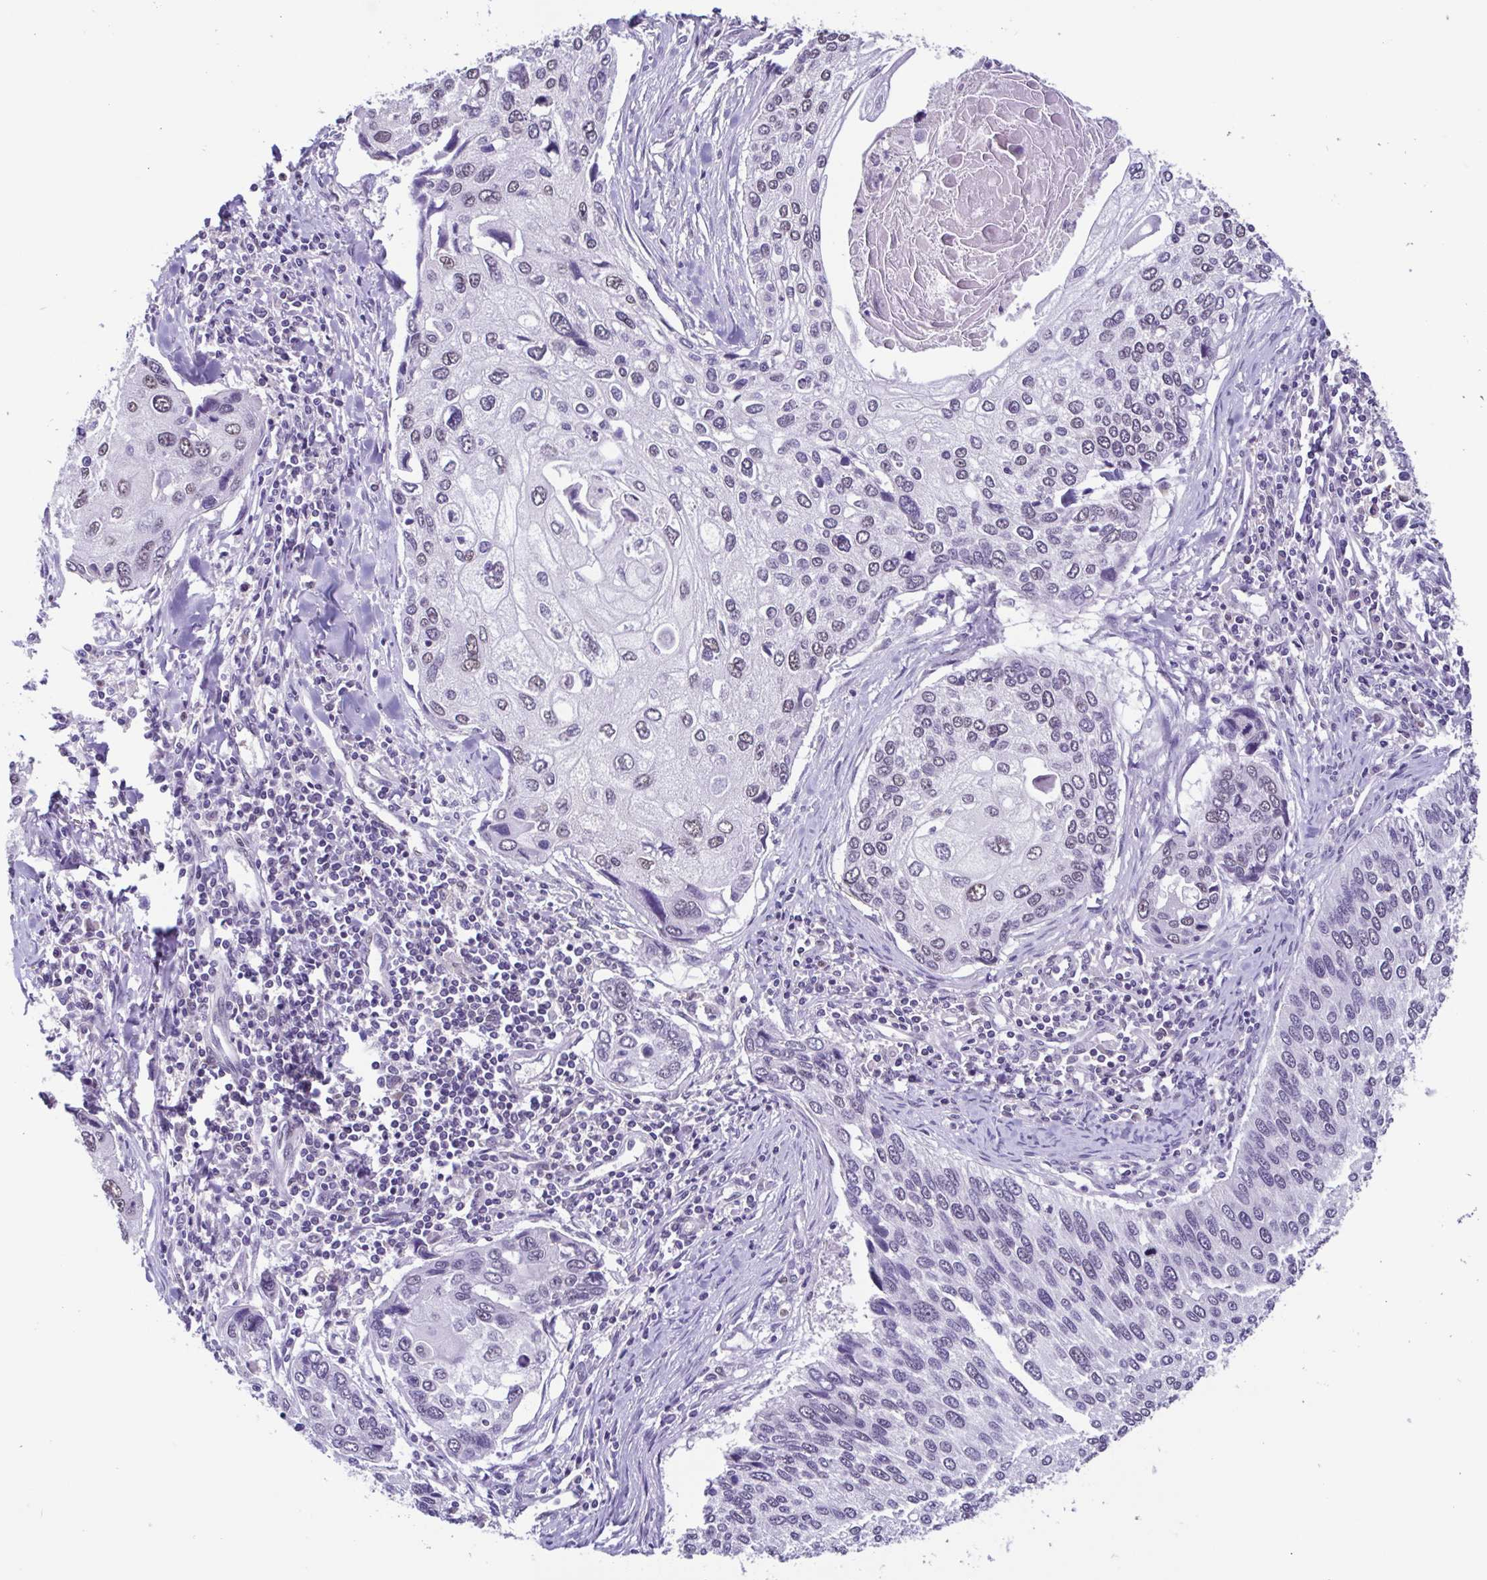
{"staining": {"intensity": "weak", "quantity": "<25%", "location": "nuclear"}, "tissue": "lung cancer", "cell_type": "Tumor cells", "image_type": "cancer", "snomed": [{"axis": "morphology", "description": "Squamous cell carcinoma, NOS"}, {"axis": "morphology", "description": "Squamous cell carcinoma, metastatic, NOS"}, {"axis": "topography", "description": "Lung"}], "caption": "High magnification brightfield microscopy of squamous cell carcinoma (lung) stained with DAB (brown) and counterstained with hematoxylin (blue): tumor cells show no significant expression.", "gene": "ACTRT3", "patient": {"sex": "male", "age": 63}}